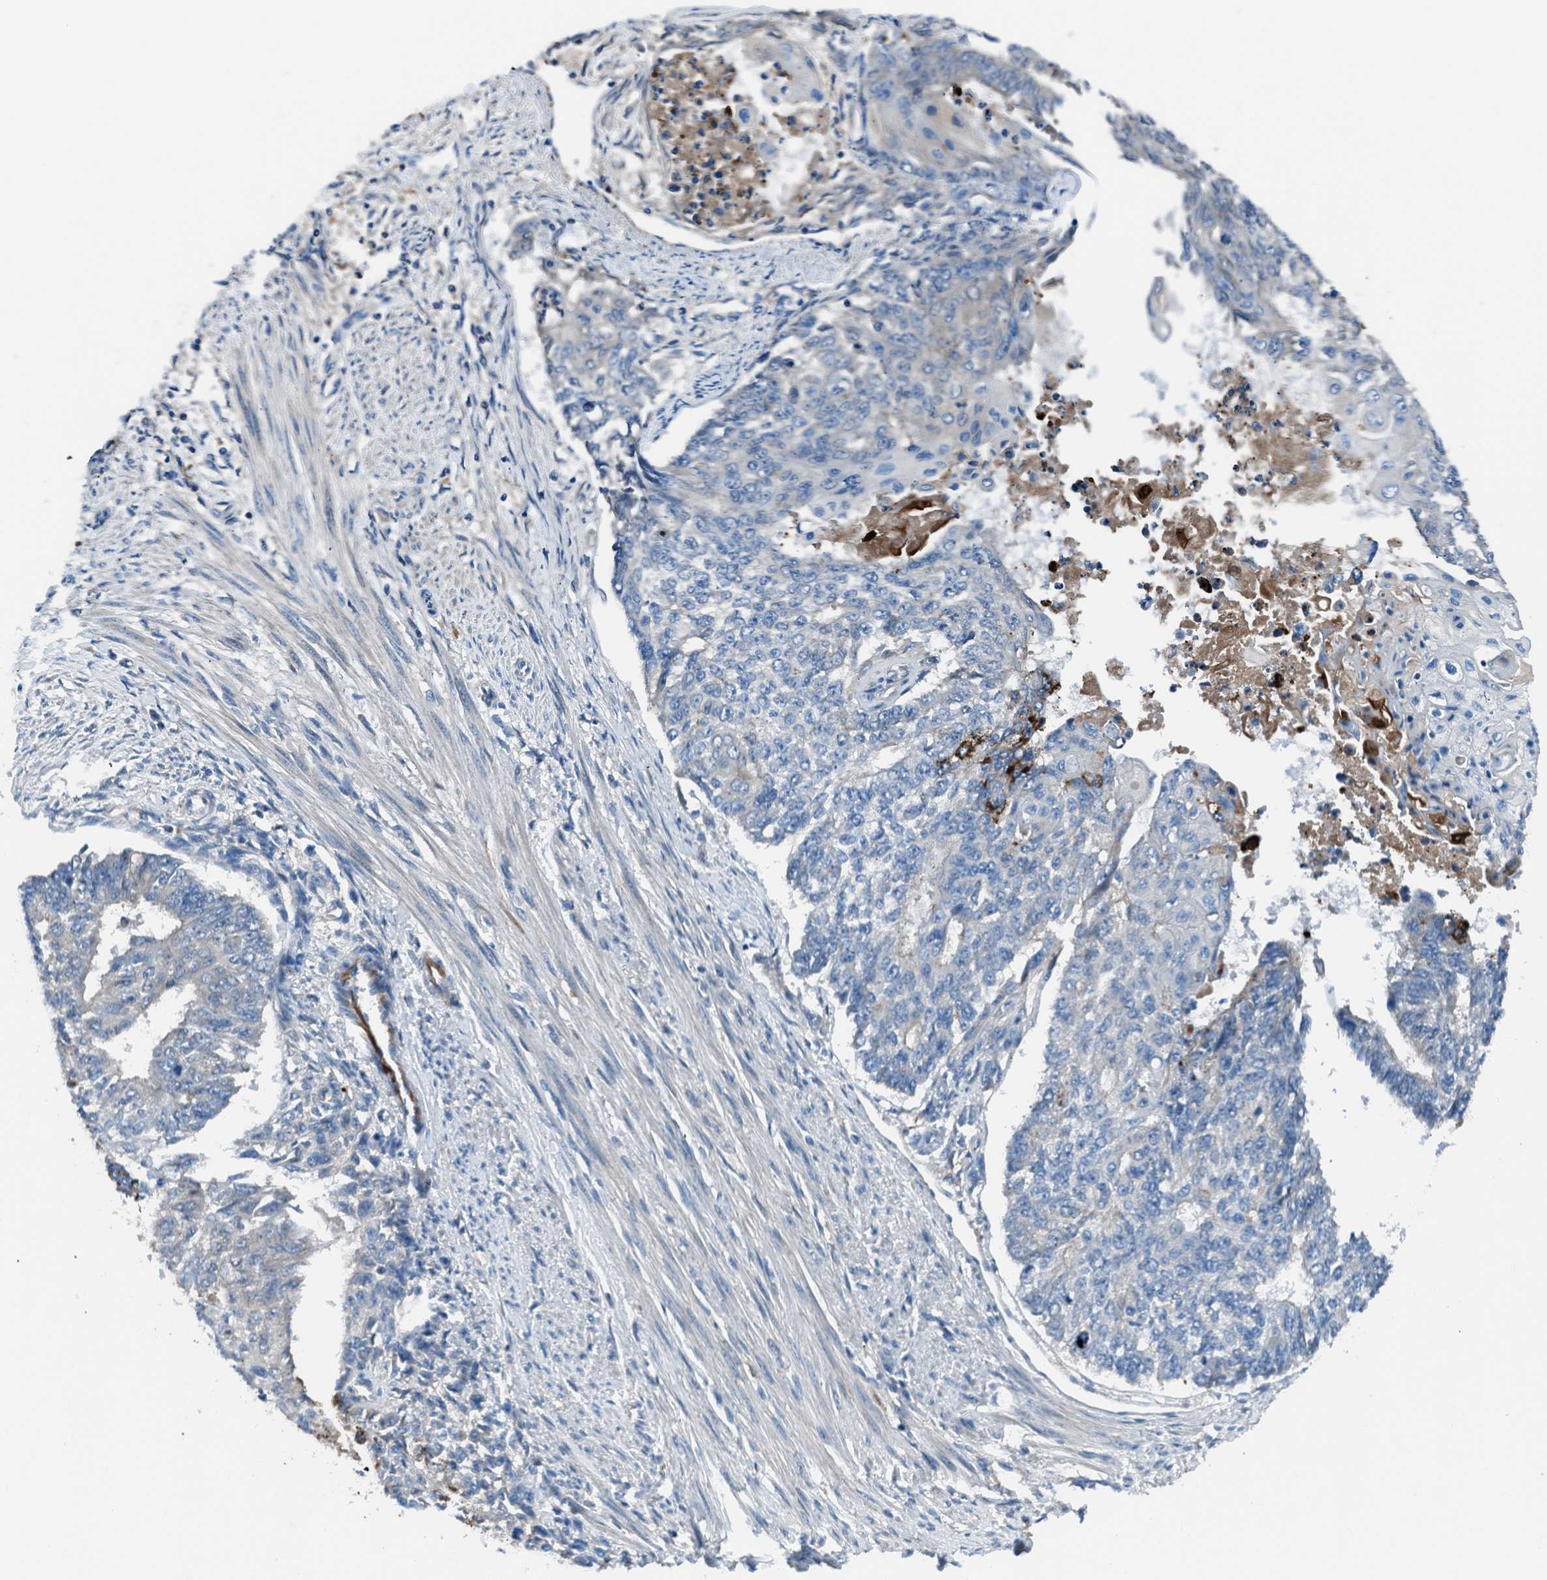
{"staining": {"intensity": "negative", "quantity": "none", "location": "none"}, "tissue": "endometrial cancer", "cell_type": "Tumor cells", "image_type": "cancer", "snomed": [{"axis": "morphology", "description": "Adenocarcinoma, NOS"}, {"axis": "topography", "description": "Endometrium"}], "caption": "Endometrial cancer was stained to show a protein in brown. There is no significant positivity in tumor cells.", "gene": "SLC38A6", "patient": {"sex": "female", "age": 32}}